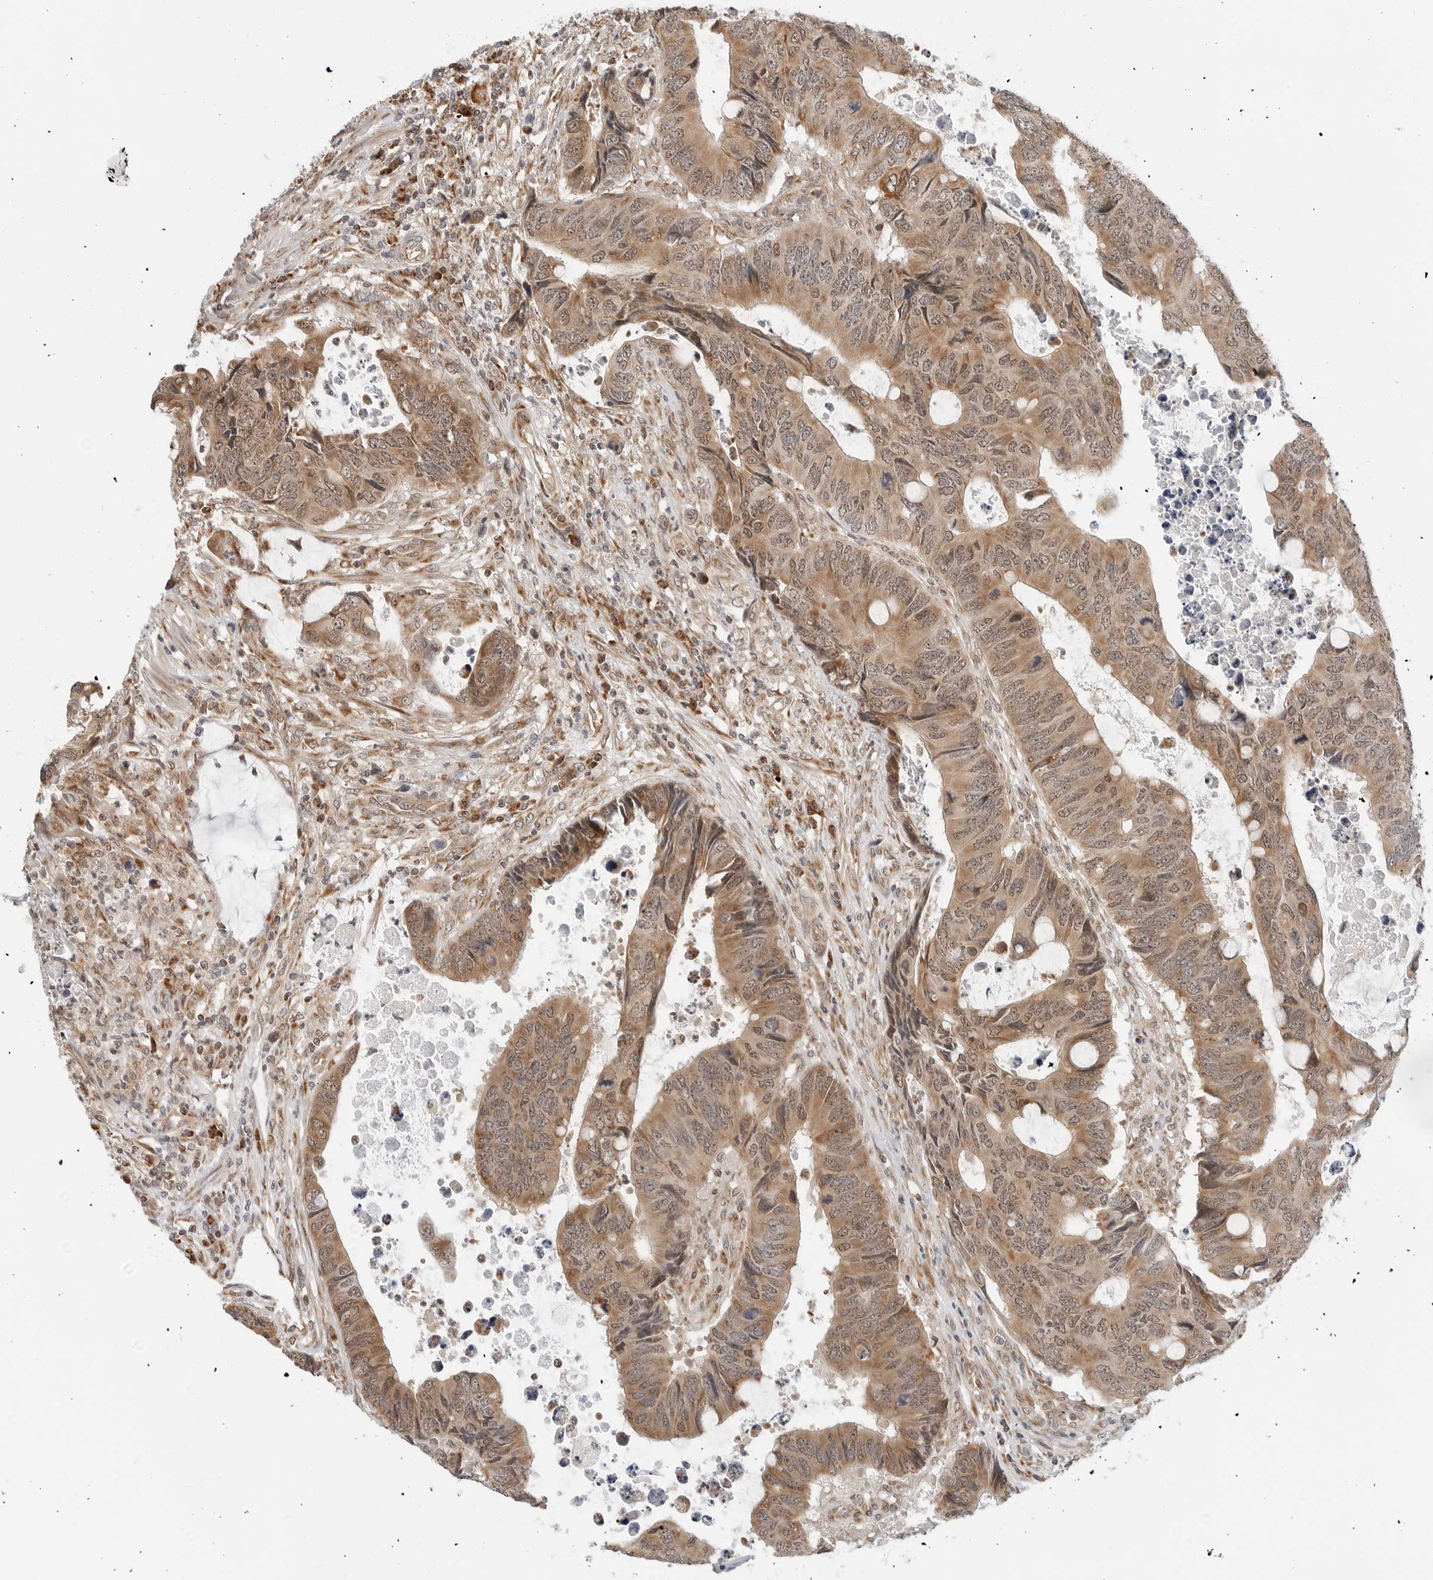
{"staining": {"intensity": "moderate", "quantity": ">75%", "location": "cytoplasmic/membranous,nuclear"}, "tissue": "colorectal cancer", "cell_type": "Tumor cells", "image_type": "cancer", "snomed": [{"axis": "morphology", "description": "Adenocarcinoma, NOS"}, {"axis": "topography", "description": "Rectum"}], "caption": "The immunohistochemical stain shows moderate cytoplasmic/membranous and nuclear staining in tumor cells of colorectal cancer tissue. The staining was performed using DAB (3,3'-diaminobenzidine) to visualize the protein expression in brown, while the nuclei were stained in blue with hematoxylin (Magnification: 20x).", "gene": "POLR3GL", "patient": {"sex": "male", "age": 84}}